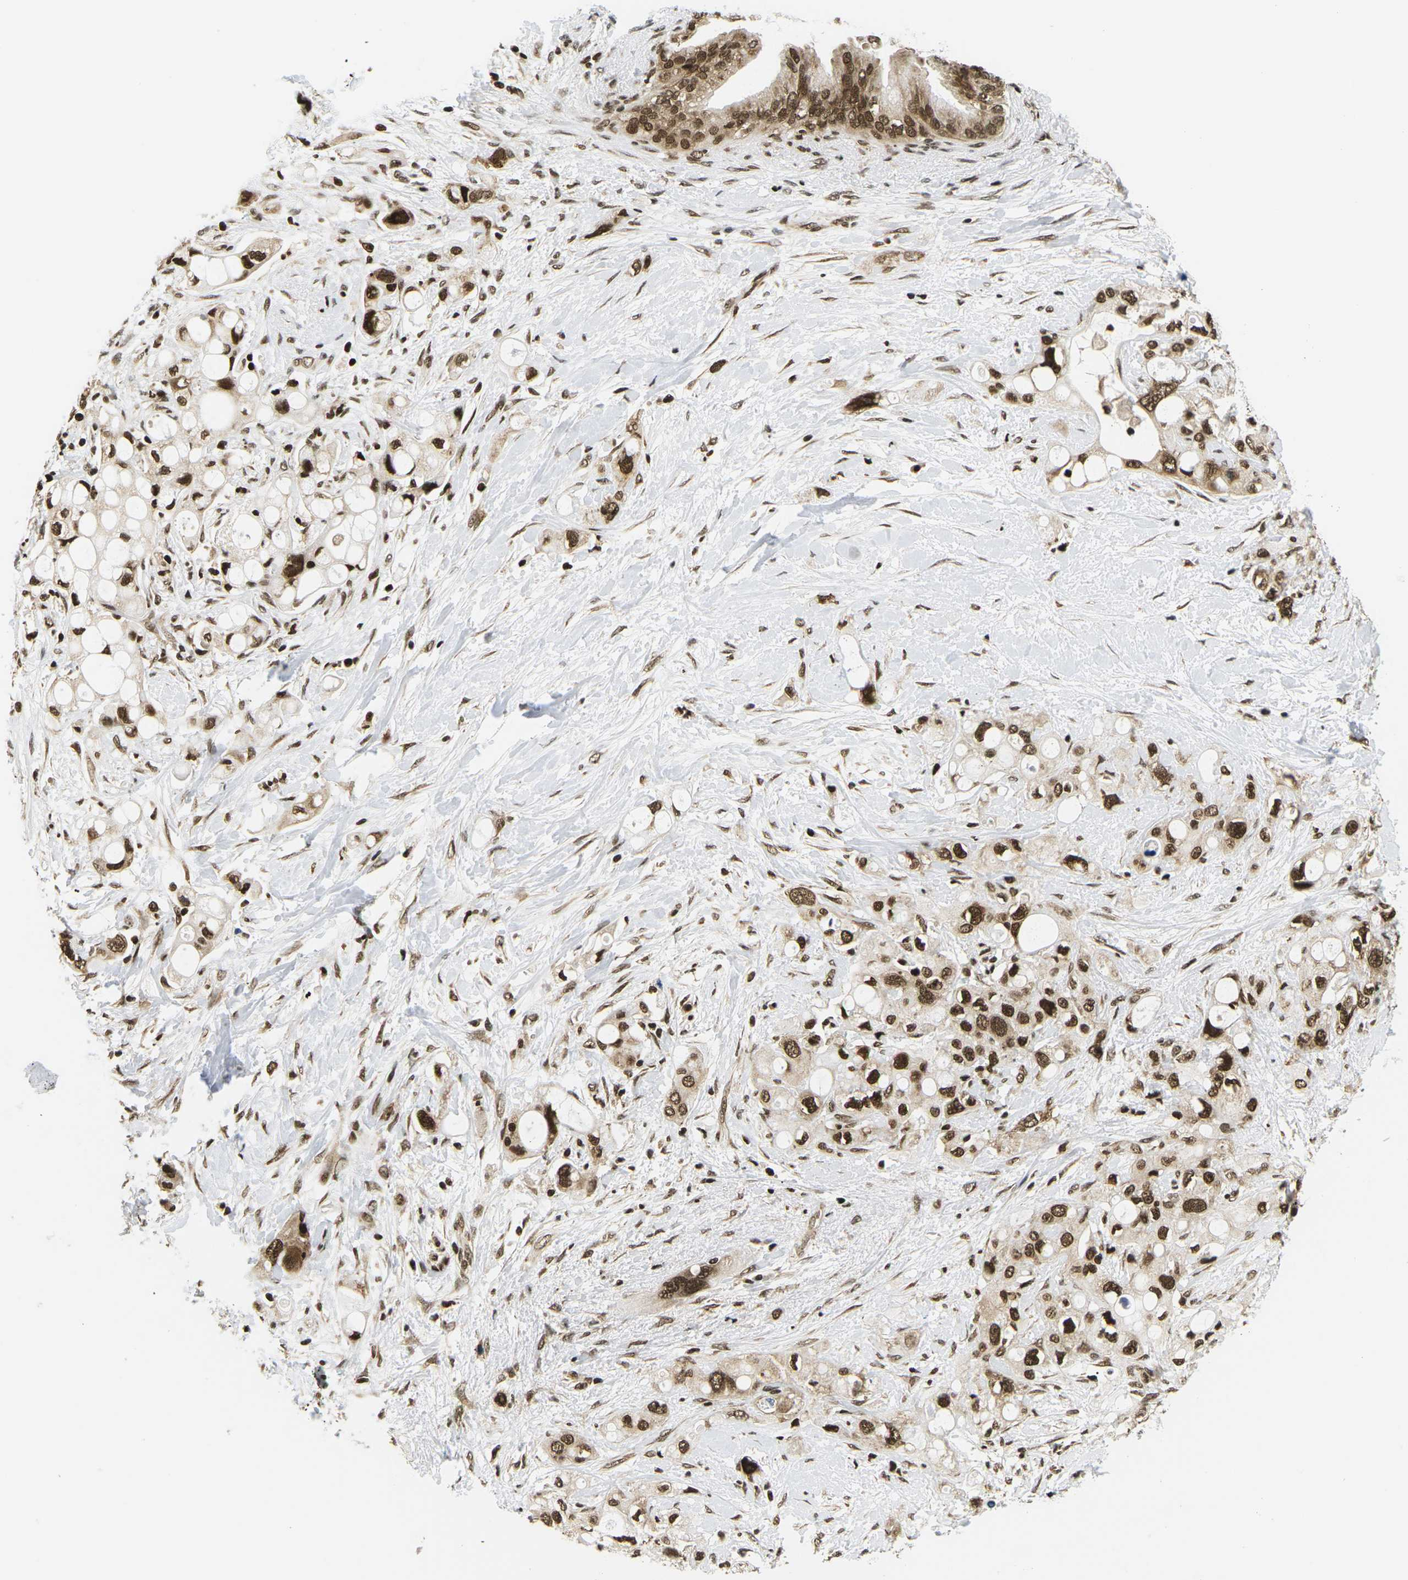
{"staining": {"intensity": "strong", "quantity": ">75%", "location": "nuclear"}, "tissue": "pancreatic cancer", "cell_type": "Tumor cells", "image_type": "cancer", "snomed": [{"axis": "morphology", "description": "Adenocarcinoma, NOS"}, {"axis": "topography", "description": "Pancreas"}], "caption": "Immunohistochemical staining of pancreatic adenocarcinoma demonstrates strong nuclear protein positivity in about >75% of tumor cells. The protein is stained brown, and the nuclei are stained in blue (DAB (3,3'-diaminobenzidine) IHC with brightfield microscopy, high magnification).", "gene": "CELF1", "patient": {"sex": "female", "age": 56}}